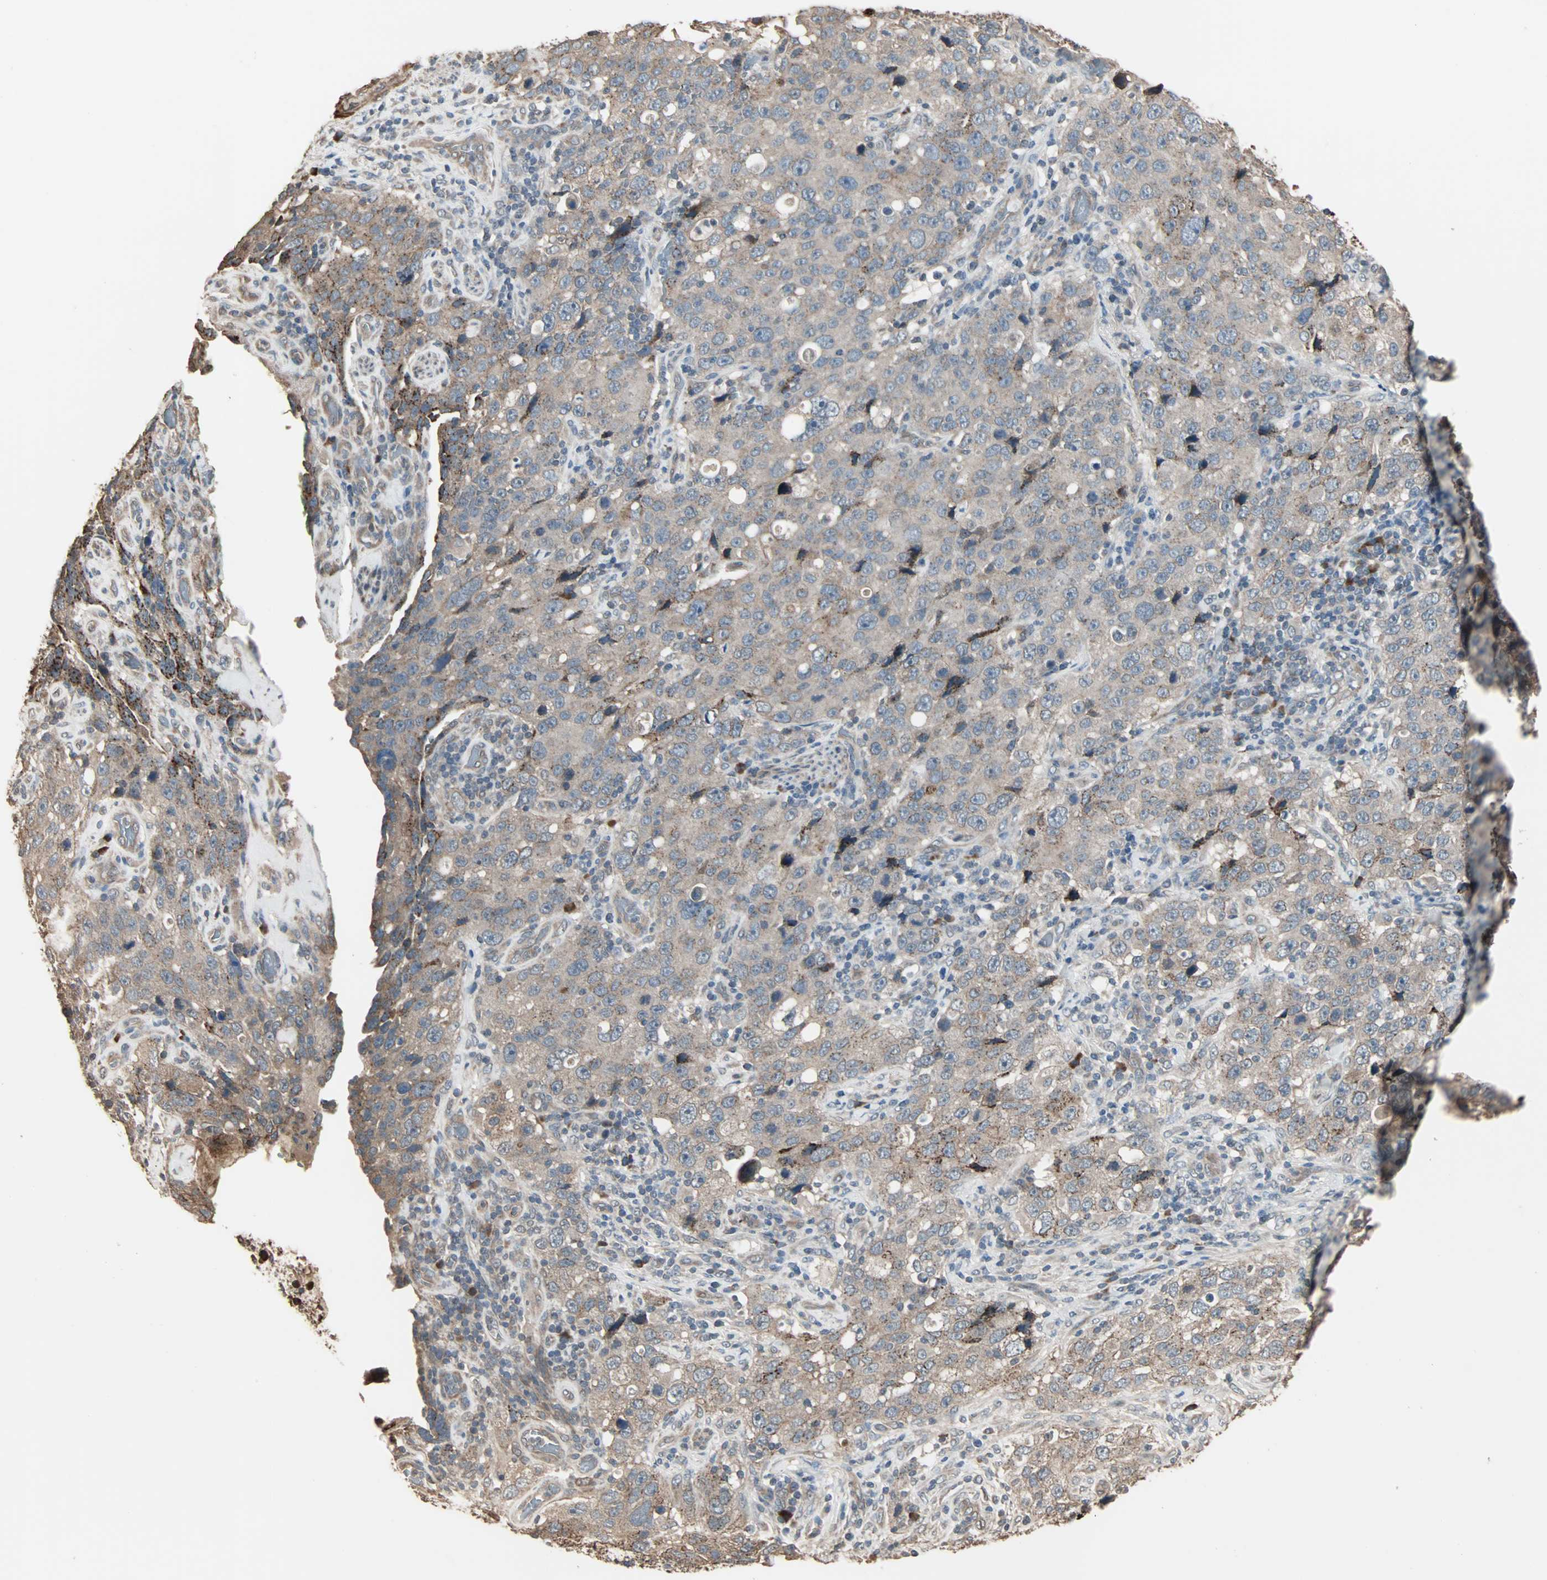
{"staining": {"intensity": "weak", "quantity": ">75%", "location": "cytoplasmic/membranous"}, "tissue": "stomach cancer", "cell_type": "Tumor cells", "image_type": "cancer", "snomed": [{"axis": "morphology", "description": "Normal tissue, NOS"}, {"axis": "morphology", "description": "Adenocarcinoma, NOS"}, {"axis": "topography", "description": "Stomach"}], "caption": "A histopathology image of human stomach cancer stained for a protein exhibits weak cytoplasmic/membranous brown staining in tumor cells.", "gene": "GALNT3", "patient": {"sex": "male", "age": 48}}